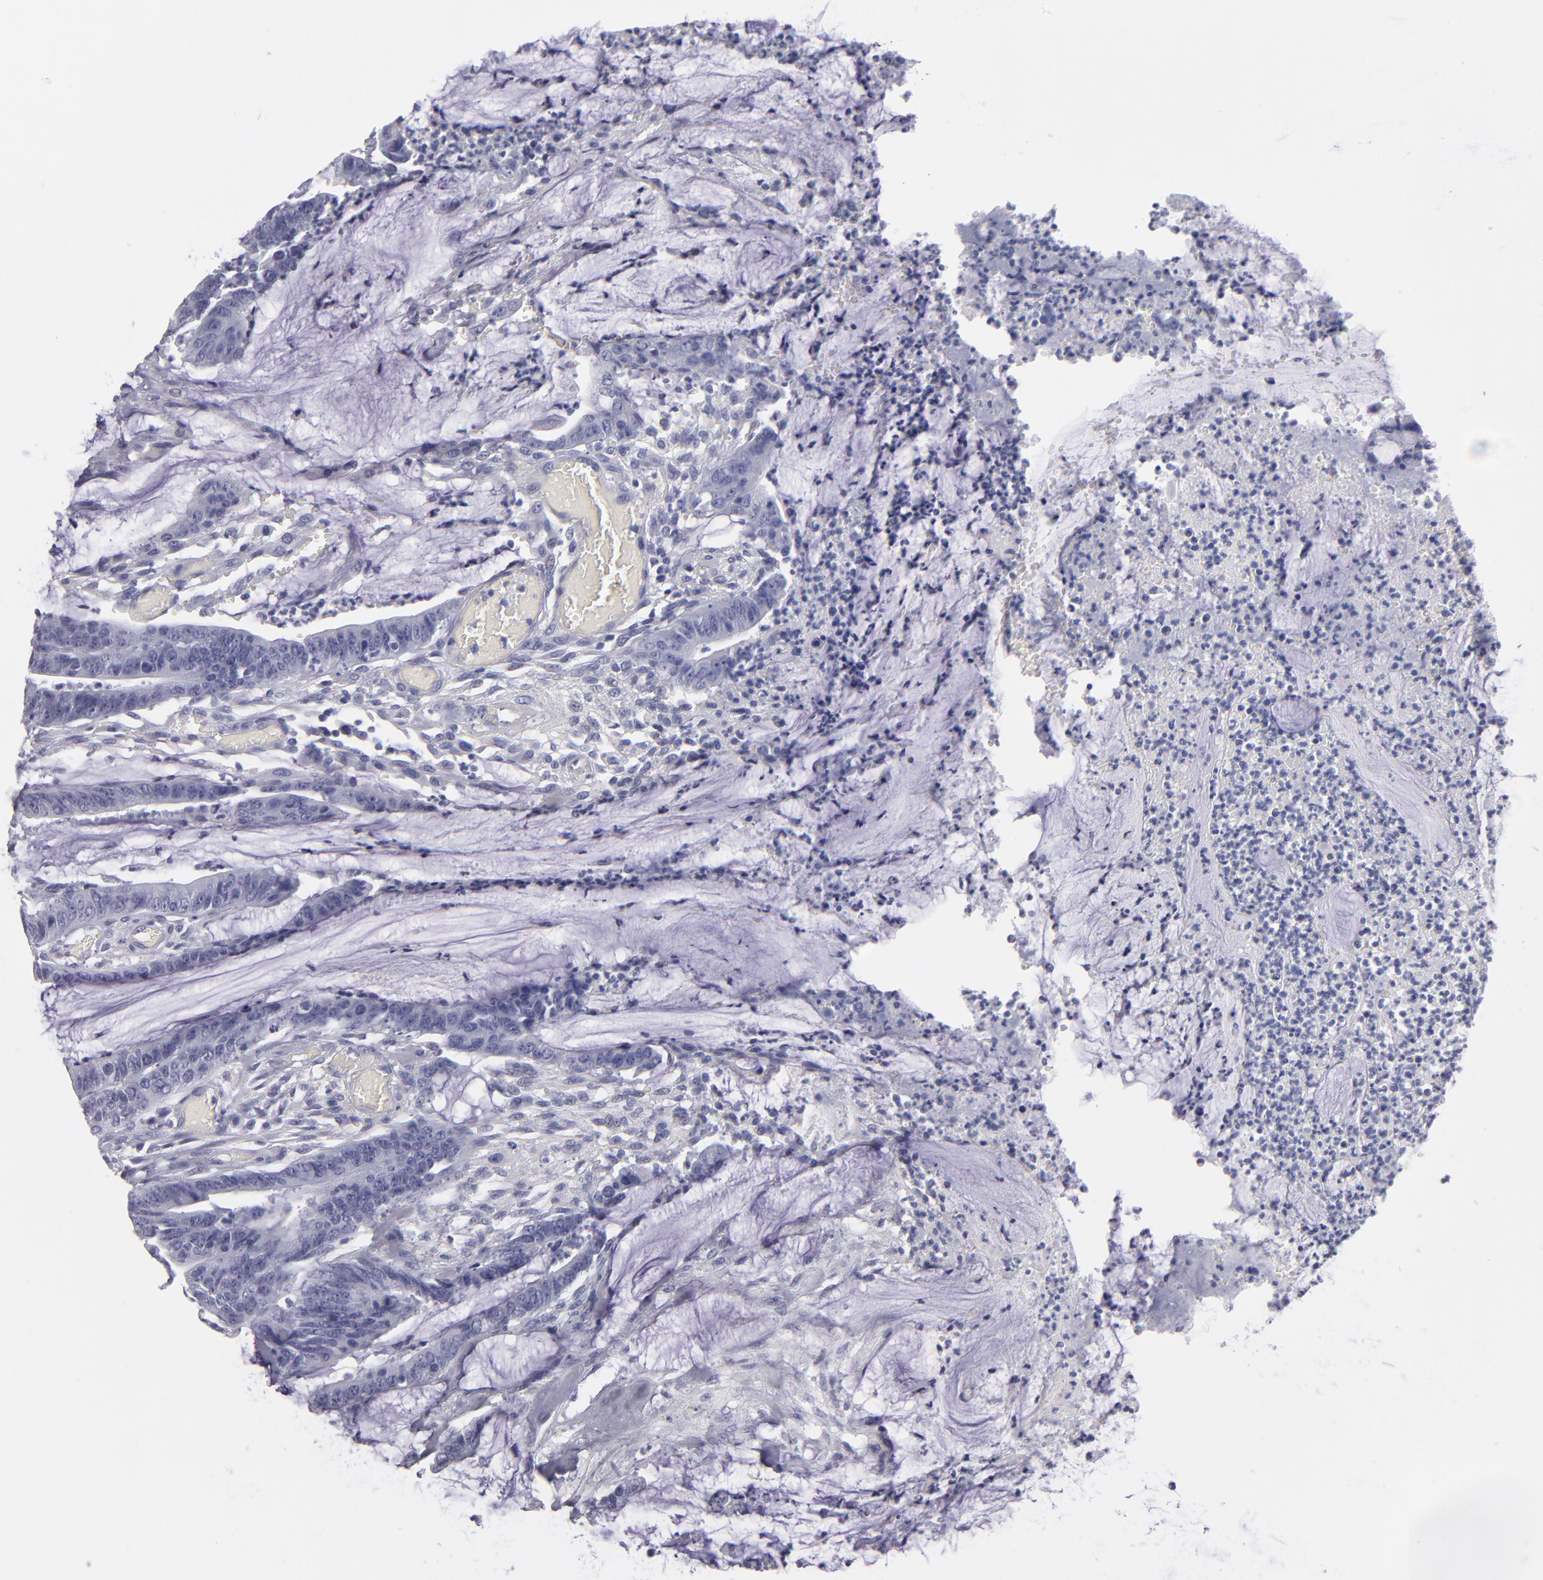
{"staining": {"intensity": "negative", "quantity": "none", "location": "none"}, "tissue": "colorectal cancer", "cell_type": "Tumor cells", "image_type": "cancer", "snomed": [{"axis": "morphology", "description": "Adenocarcinoma, NOS"}, {"axis": "topography", "description": "Rectum"}], "caption": "An immunohistochemistry (IHC) image of colorectal cancer is shown. There is no staining in tumor cells of colorectal cancer. (Immunohistochemistry (ihc), brightfield microscopy, high magnification).", "gene": "MB", "patient": {"sex": "female", "age": 66}}